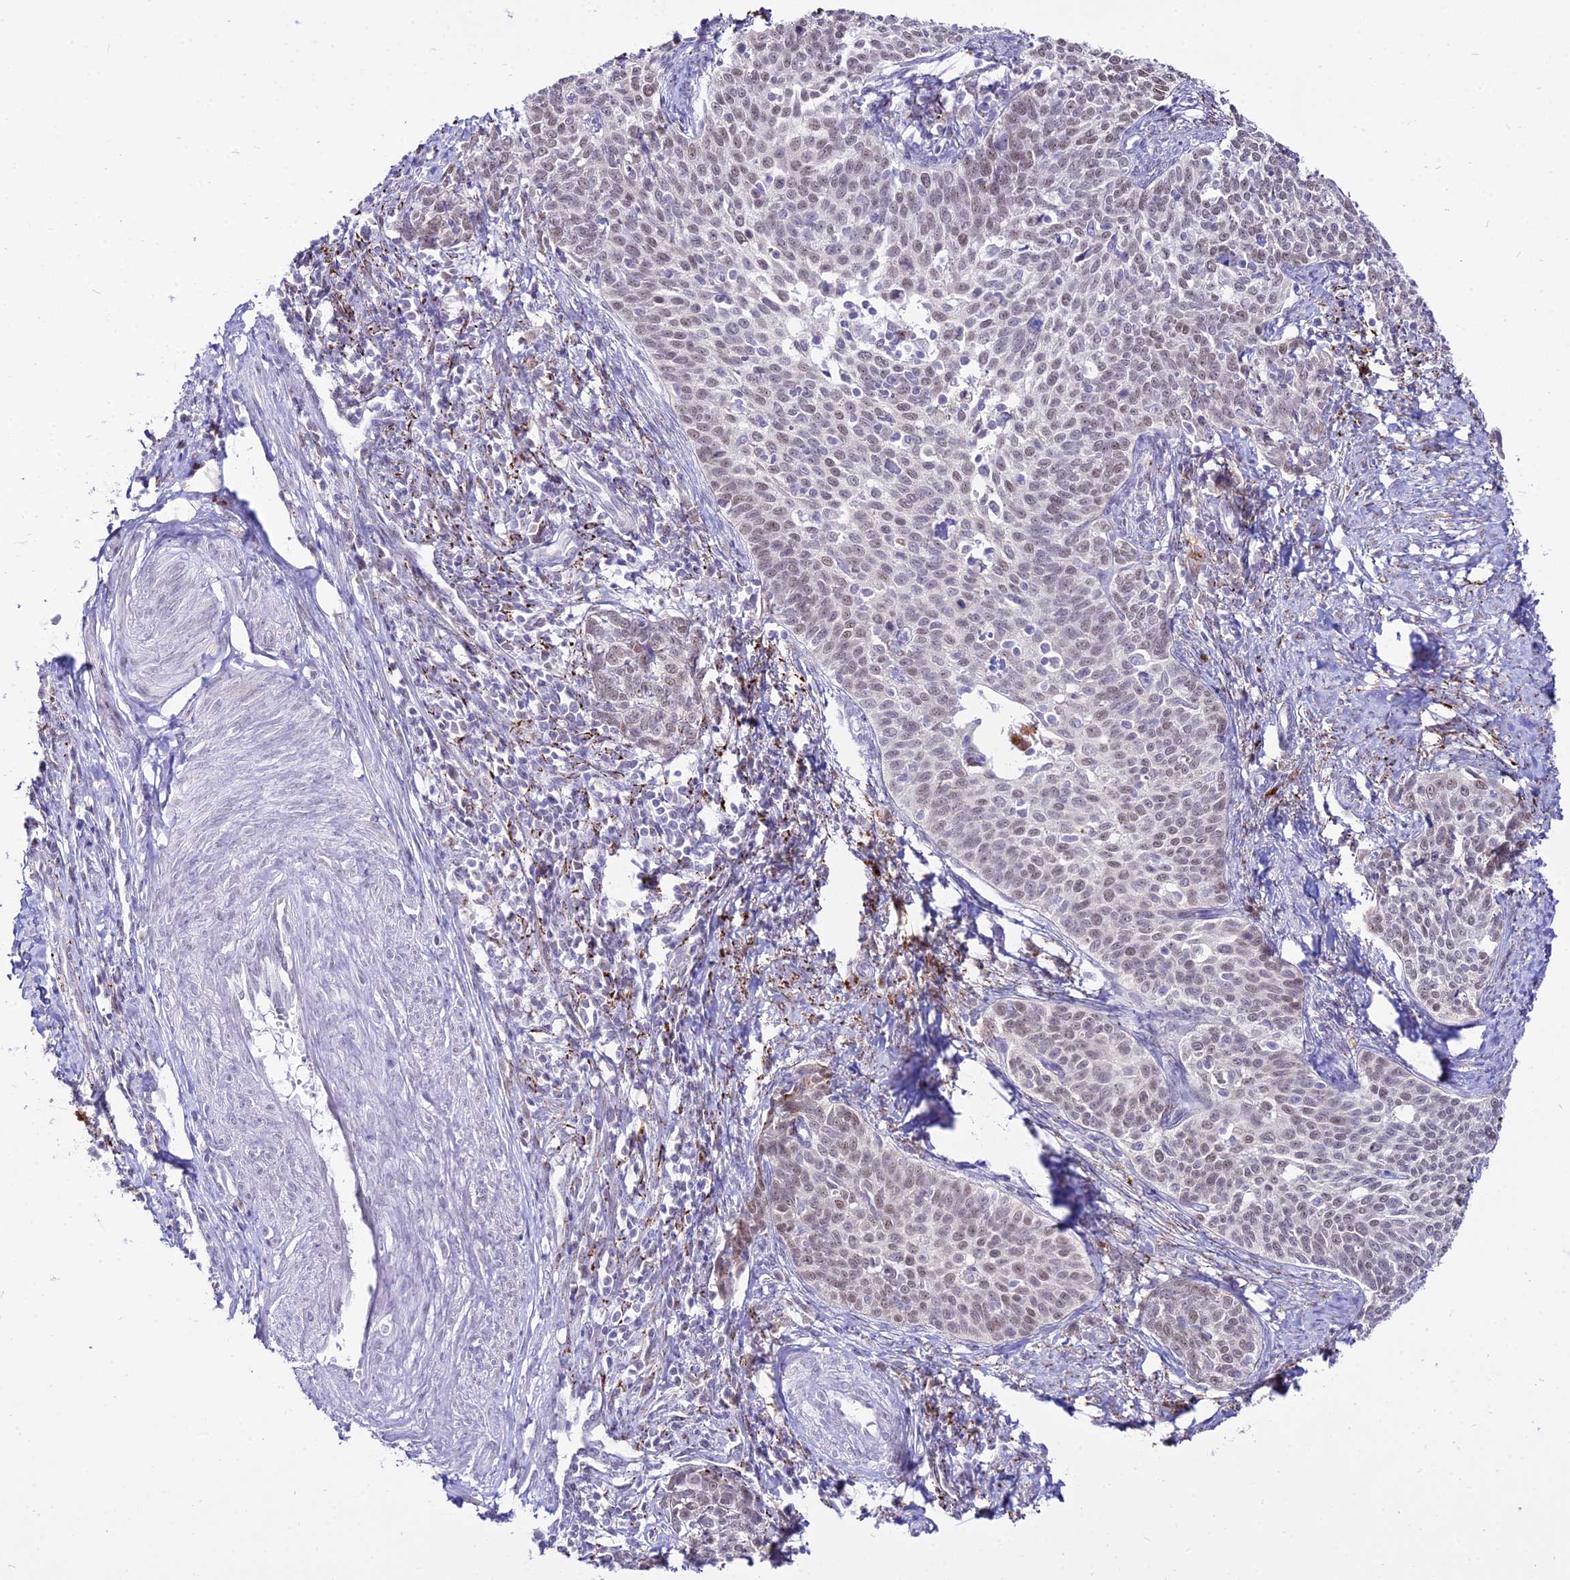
{"staining": {"intensity": "moderate", "quantity": ">75%", "location": "nuclear"}, "tissue": "cervical cancer", "cell_type": "Tumor cells", "image_type": "cancer", "snomed": [{"axis": "morphology", "description": "Squamous cell carcinoma, NOS"}, {"axis": "topography", "description": "Cervix"}], "caption": "Human cervical squamous cell carcinoma stained with a protein marker shows moderate staining in tumor cells.", "gene": "C6orf163", "patient": {"sex": "female", "age": 39}}